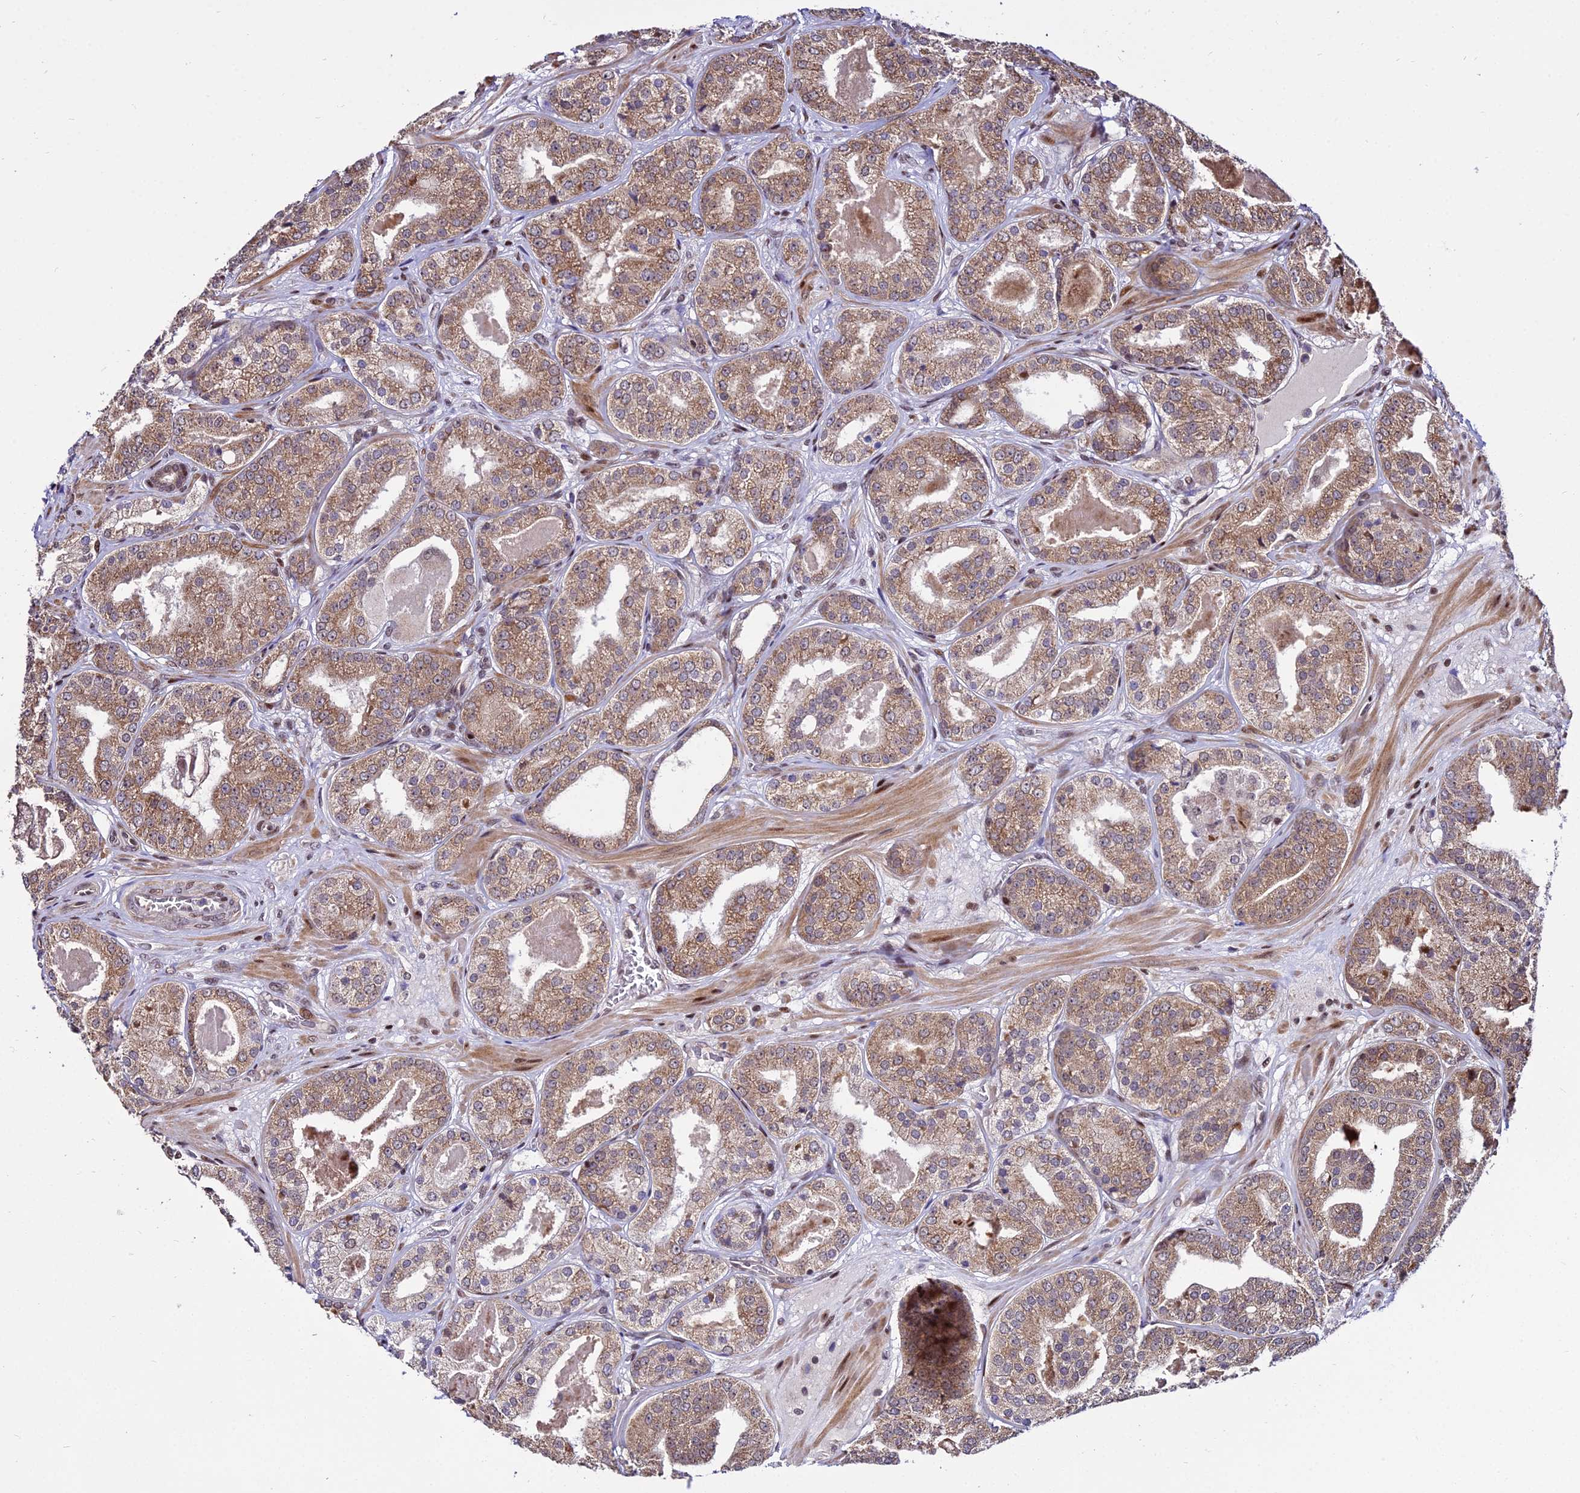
{"staining": {"intensity": "moderate", "quantity": ">75%", "location": "cytoplasmic/membranous"}, "tissue": "prostate cancer", "cell_type": "Tumor cells", "image_type": "cancer", "snomed": [{"axis": "morphology", "description": "Adenocarcinoma, High grade"}, {"axis": "topography", "description": "Prostate"}], "caption": "Protein expression by immunohistochemistry reveals moderate cytoplasmic/membranous expression in approximately >75% of tumor cells in prostate high-grade adenocarcinoma.", "gene": "CIB3", "patient": {"sex": "male", "age": 63}}